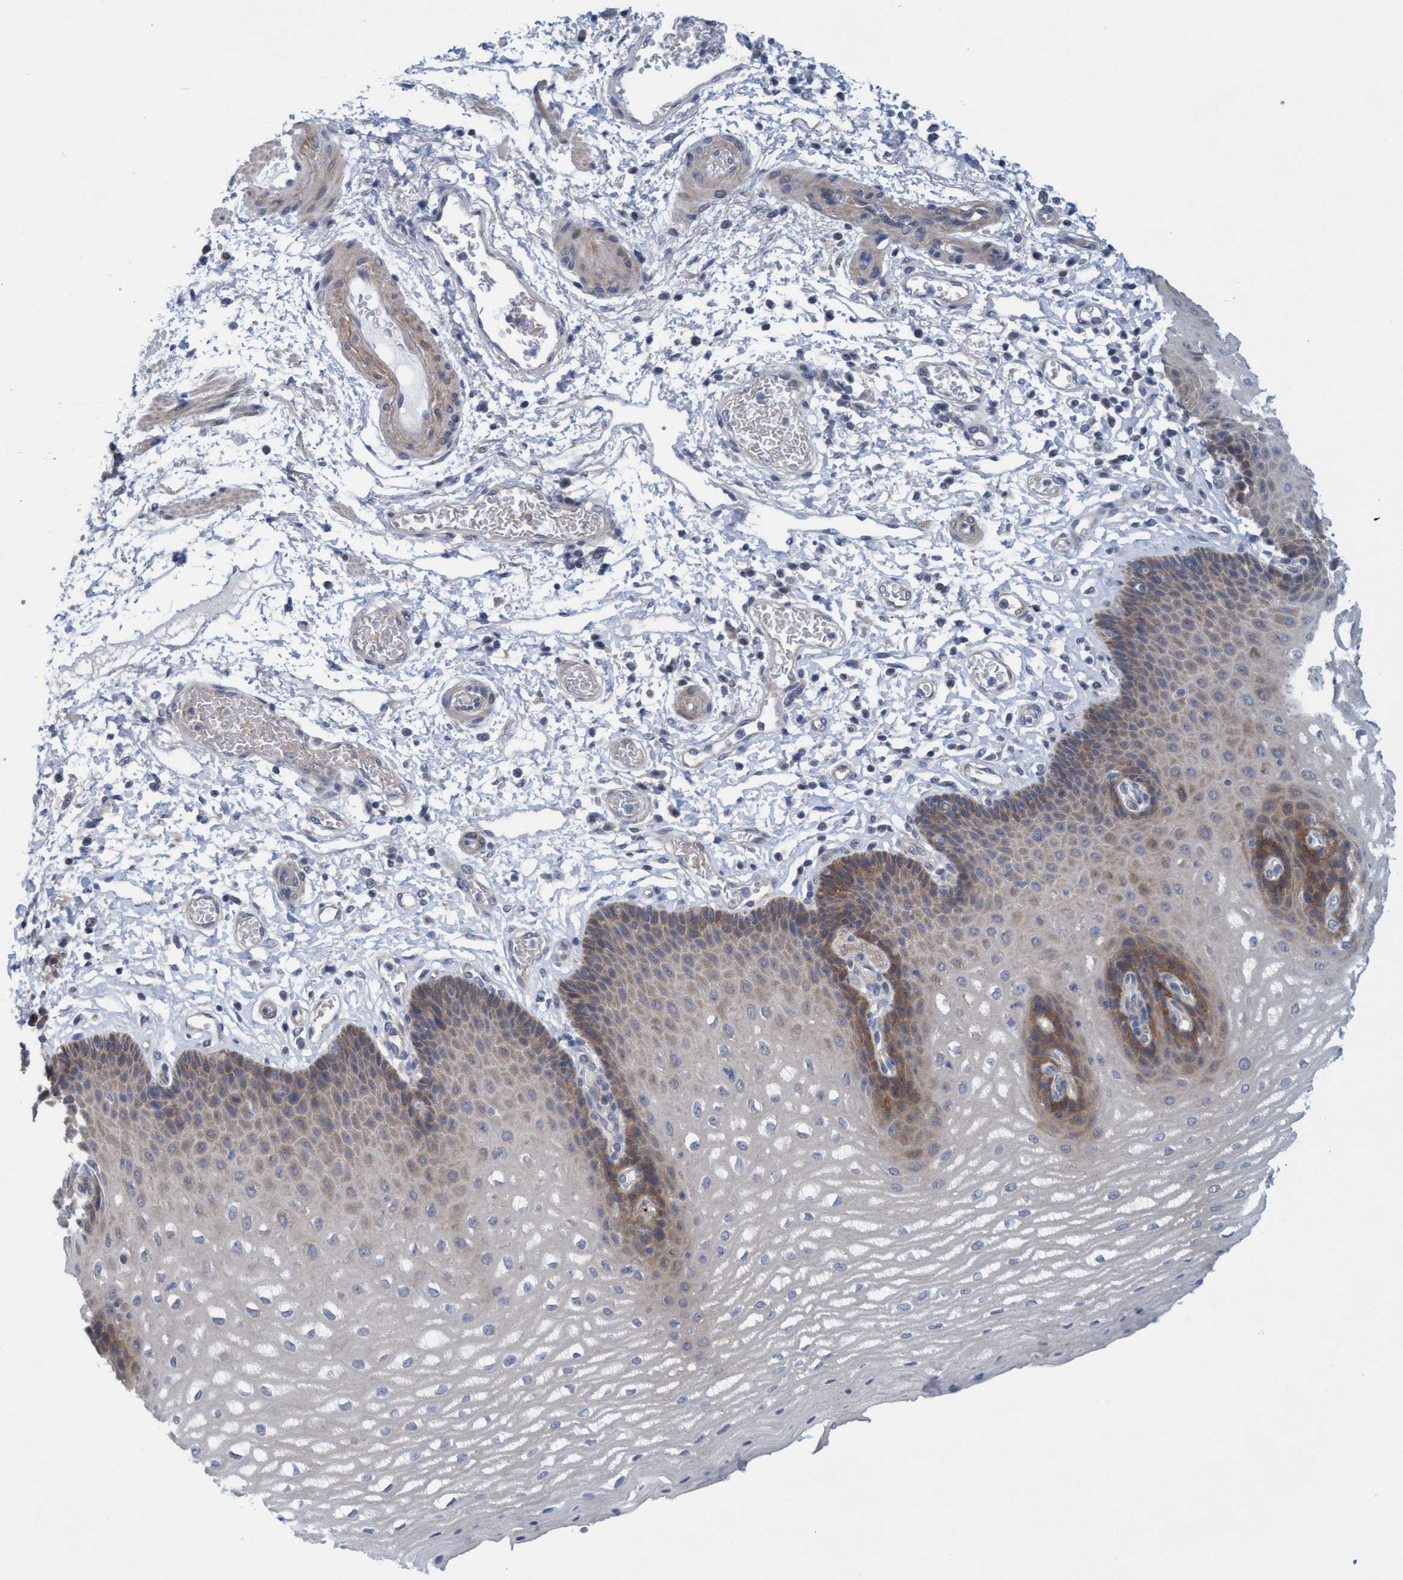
{"staining": {"intensity": "moderate", "quantity": "25%-75%", "location": "cytoplasmic/membranous"}, "tissue": "esophagus", "cell_type": "Squamous epithelial cells", "image_type": "normal", "snomed": [{"axis": "morphology", "description": "Normal tissue, NOS"}, {"axis": "topography", "description": "Esophagus"}], "caption": "Squamous epithelial cells reveal moderate cytoplasmic/membranous expression in approximately 25%-75% of cells in unremarkable esophagus.", "gene": "KLHL25", "patient": {"sex": "male", "age": 54}}